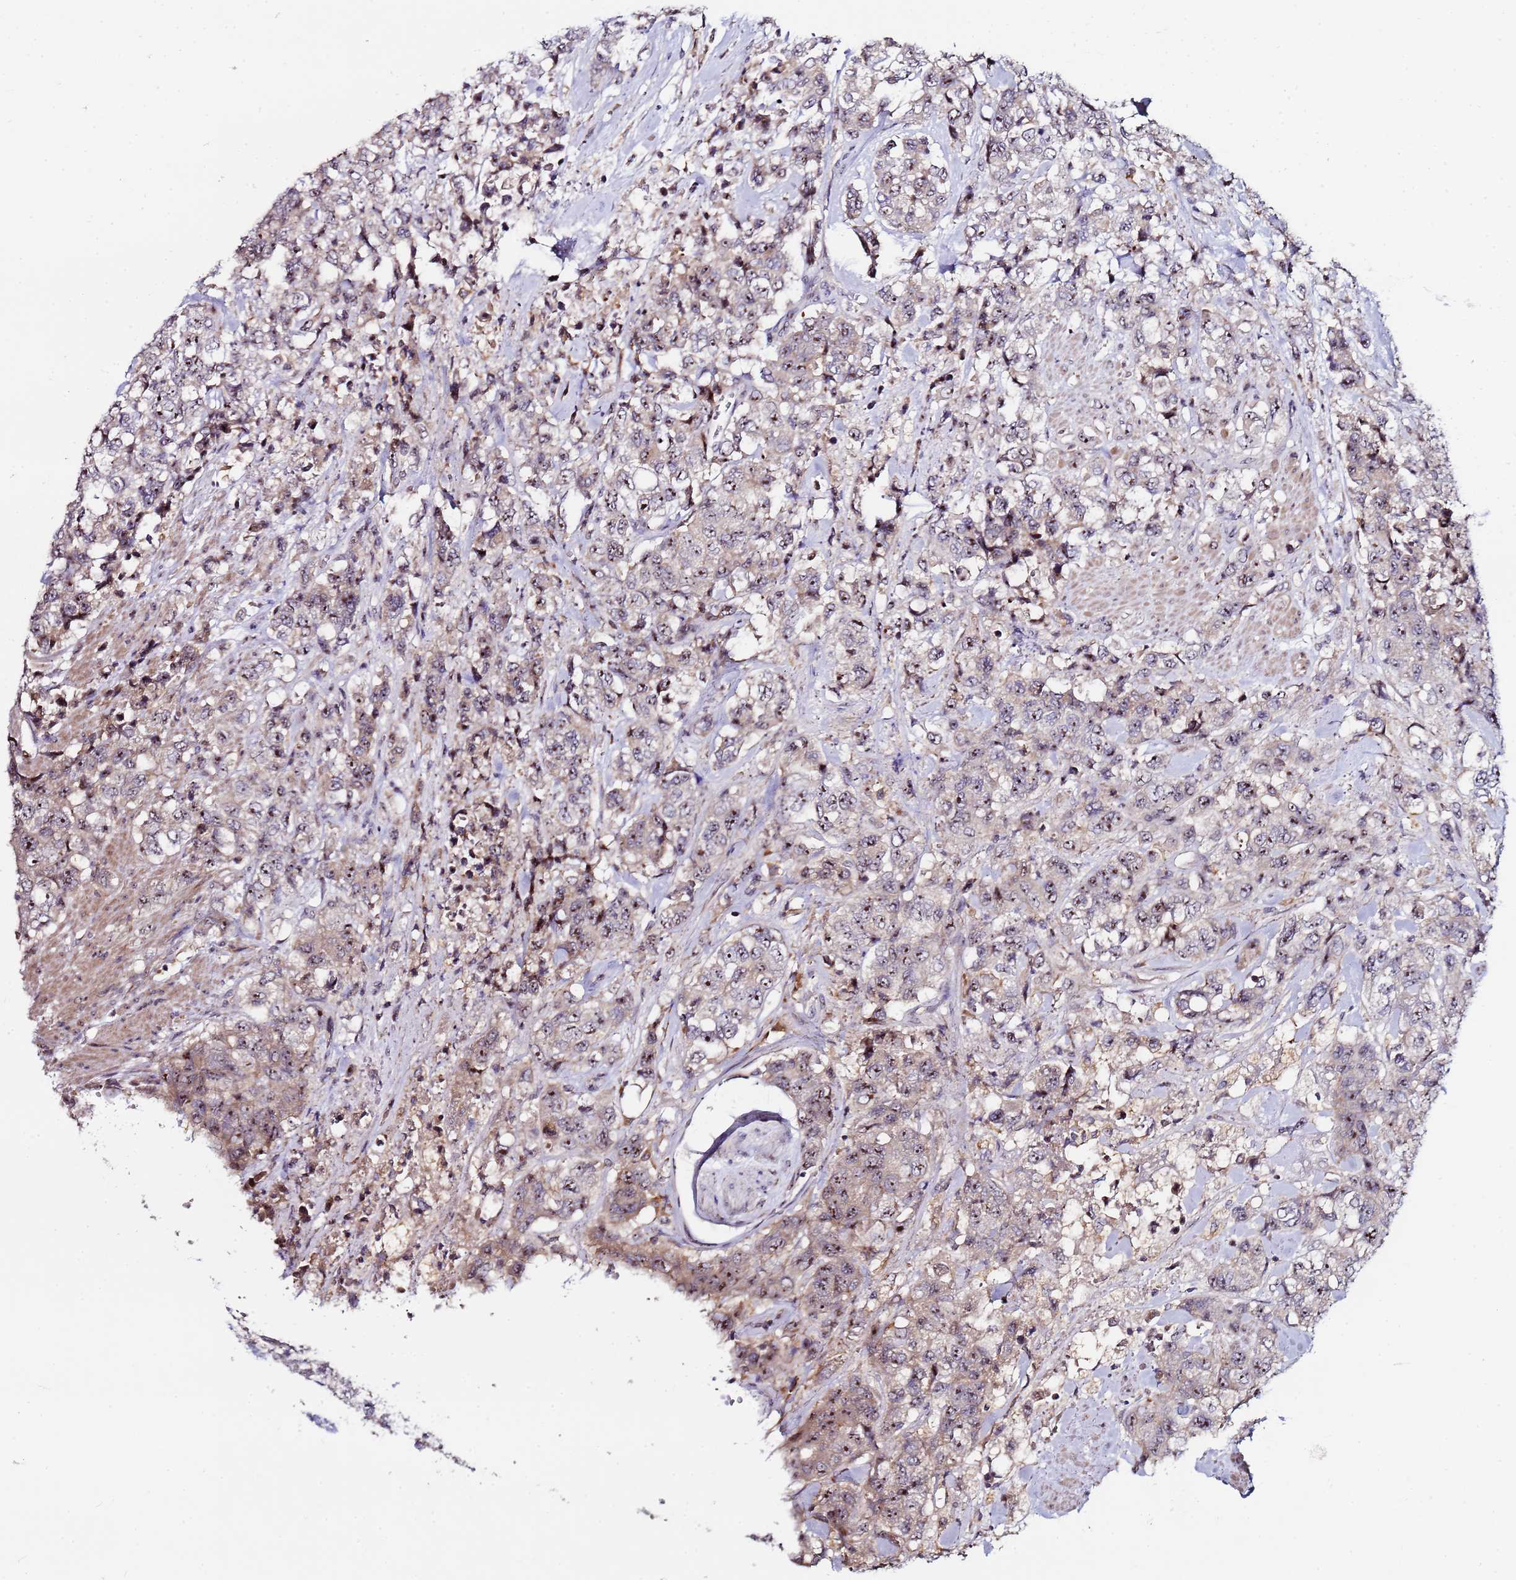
{"staining": {"intensity": "moderate", "quantity": "25%-75%", "location": "nuclear"}, "tissue": "urothelial cancer", "cell_type": "Tumor cells", "image_type": "cancer", "snomed": [{"axis": "morphology", "description": "Urothelial carcinoma, High grade"}, {"axis": "topography", "description": "Urinary bladder"}], "caption": "Immunohistochemistry (DAB) staining of human urothelial cancer exhibits moderate nuclear protein positivity in approximately 25%-75% of tumor cells.", "gene": "KRI1", "patient": {"sex": "female", "age": 78}}